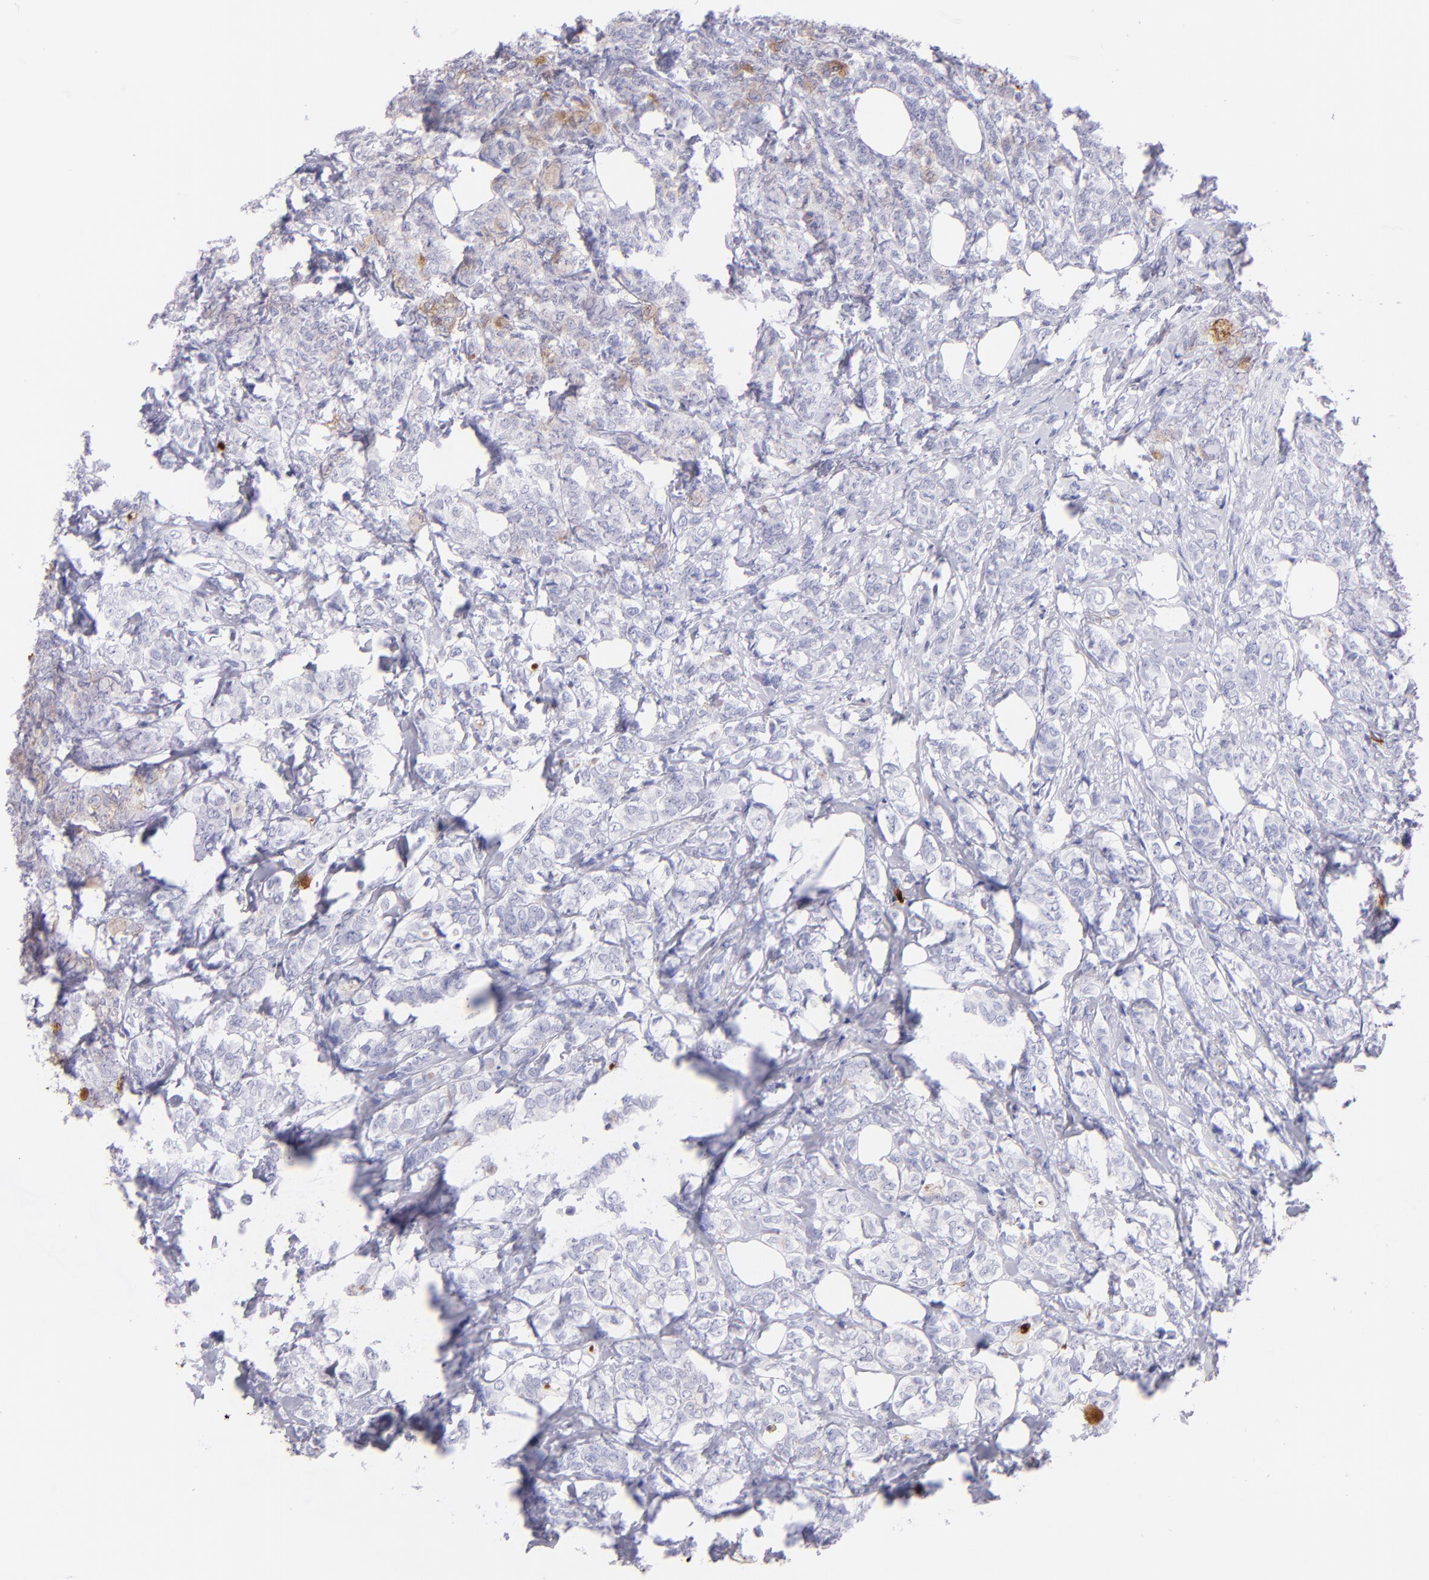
{"staining": {"intensity": "weak", "quantity": "25%-75%", "location": "cytoplasmic/membranous"}, "tissue": "breast cancer", "cell_type": "Tumor cells", "image_type": "cancer", "snomed": [{"axis": "morphology", "description": "Lobular carcinoma"}, {"axis": "topography", "description": "Breast"}], "caption": "Breast lobular carcinoma stained for a protein (brown) exhibits weak cytoplasmic/membranous positive positivity in approximately 25%-75% of tumor cells.", "gene": "PIP", "patient": {"sex": "female", "age": 60}}